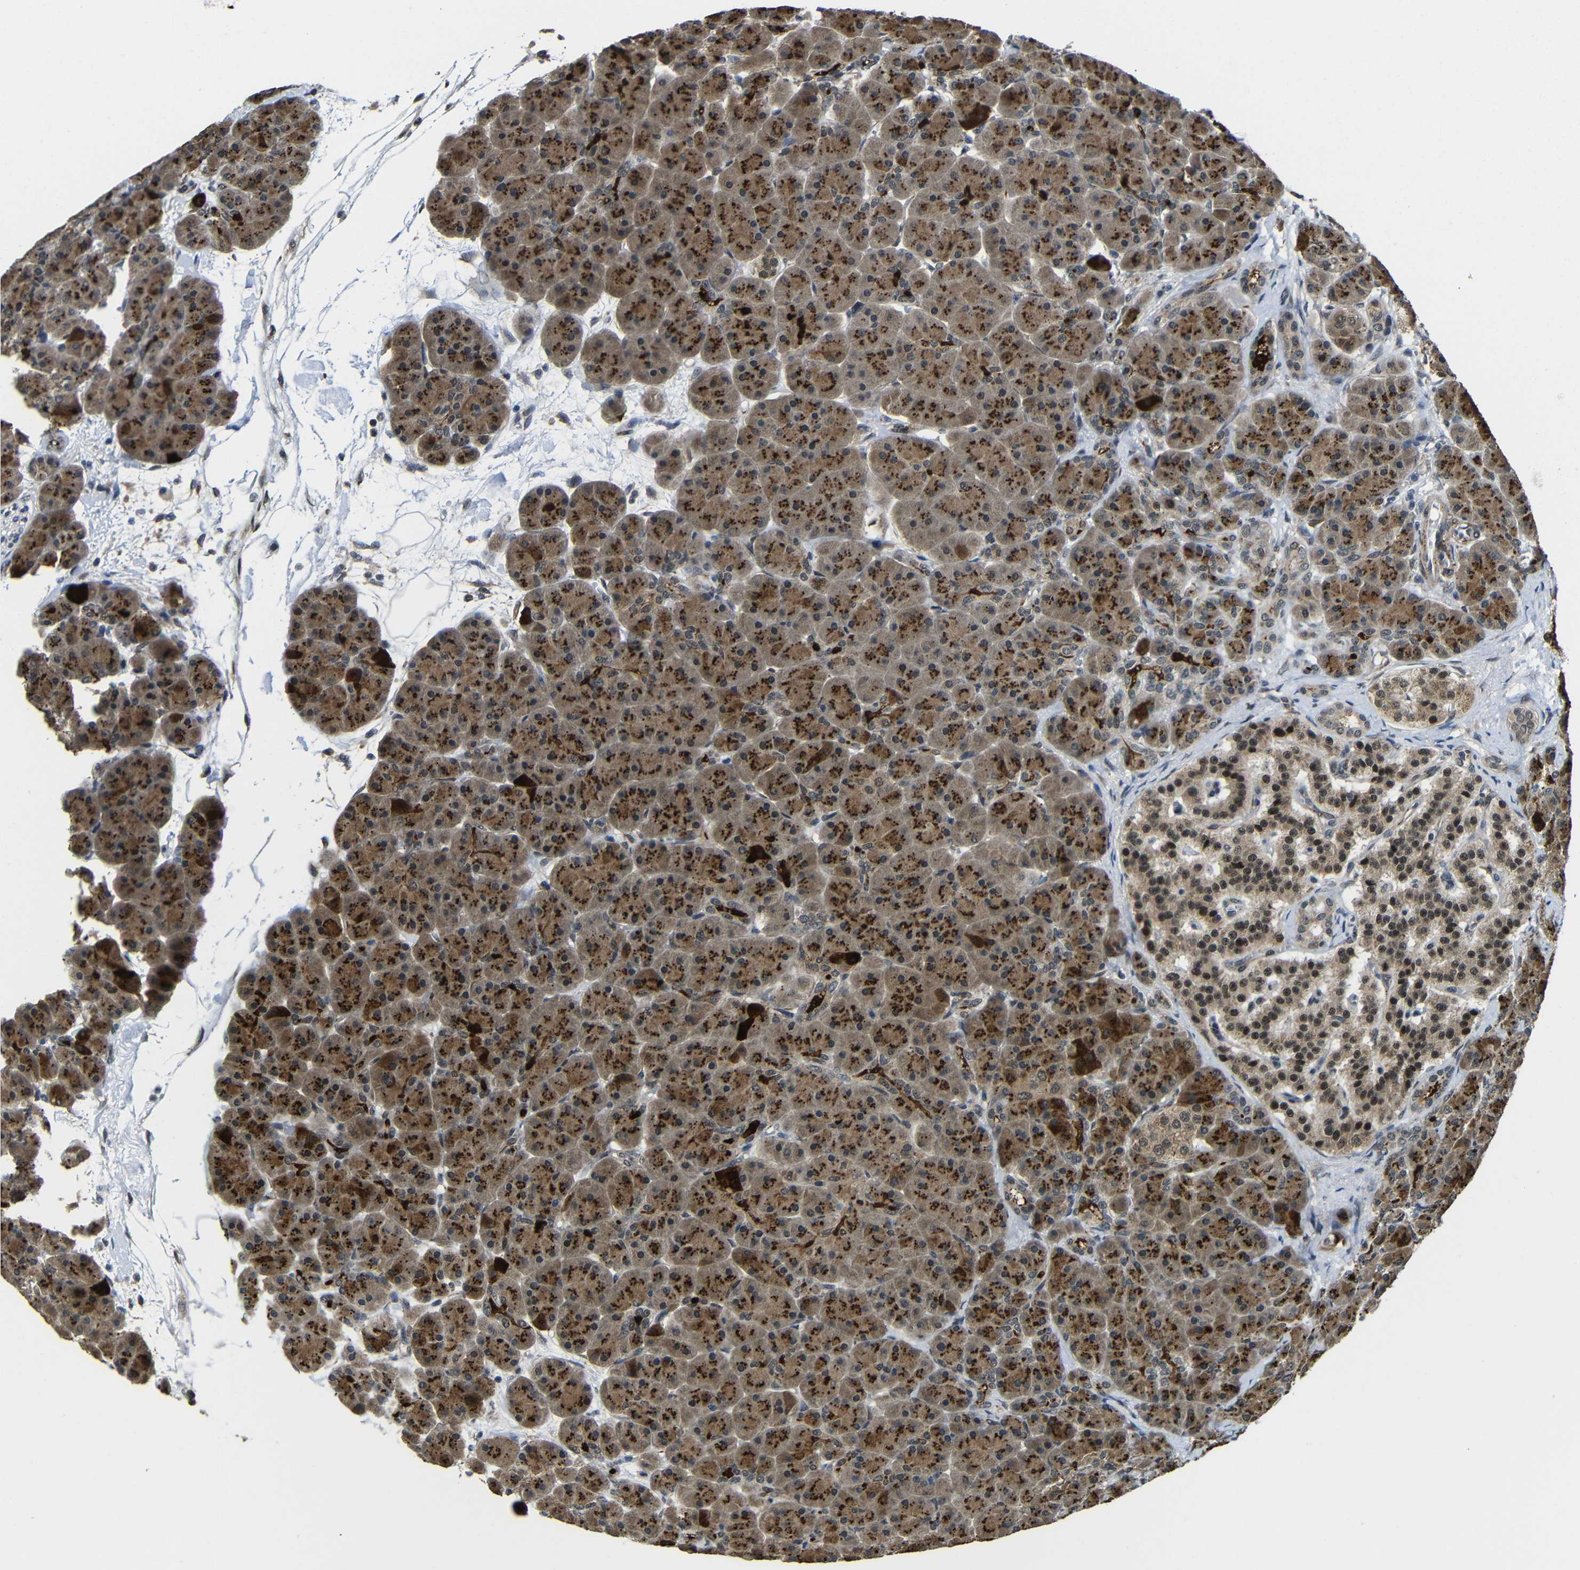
{"staining": {"intensity": "strong", "quantity": ">75%", "location": "cytoplasmic/membranous"}, "tissue": "pancreas", "cell_type": "Exocrine glandular cells", "image_type": "normal", "snomed": [{"axis": "morphology", "description": "Normal tissue, NOS"}, {"axis": "topography", "description": "Pancreas"}], "caption": "A brown stain labels strong cytoplasmic/membranous staining of a protein in exocrine glandular cells of unremarkable human pancreas. The staining was performed using DAB (3,3'-diaminobenzidine) to visualize the protein expression in brown, while the nuclei were stained in blue with hematoxylin (Magnification: 20x).", "gene": "FAM172A", "patient": {"sex": "male", "age": 66}}